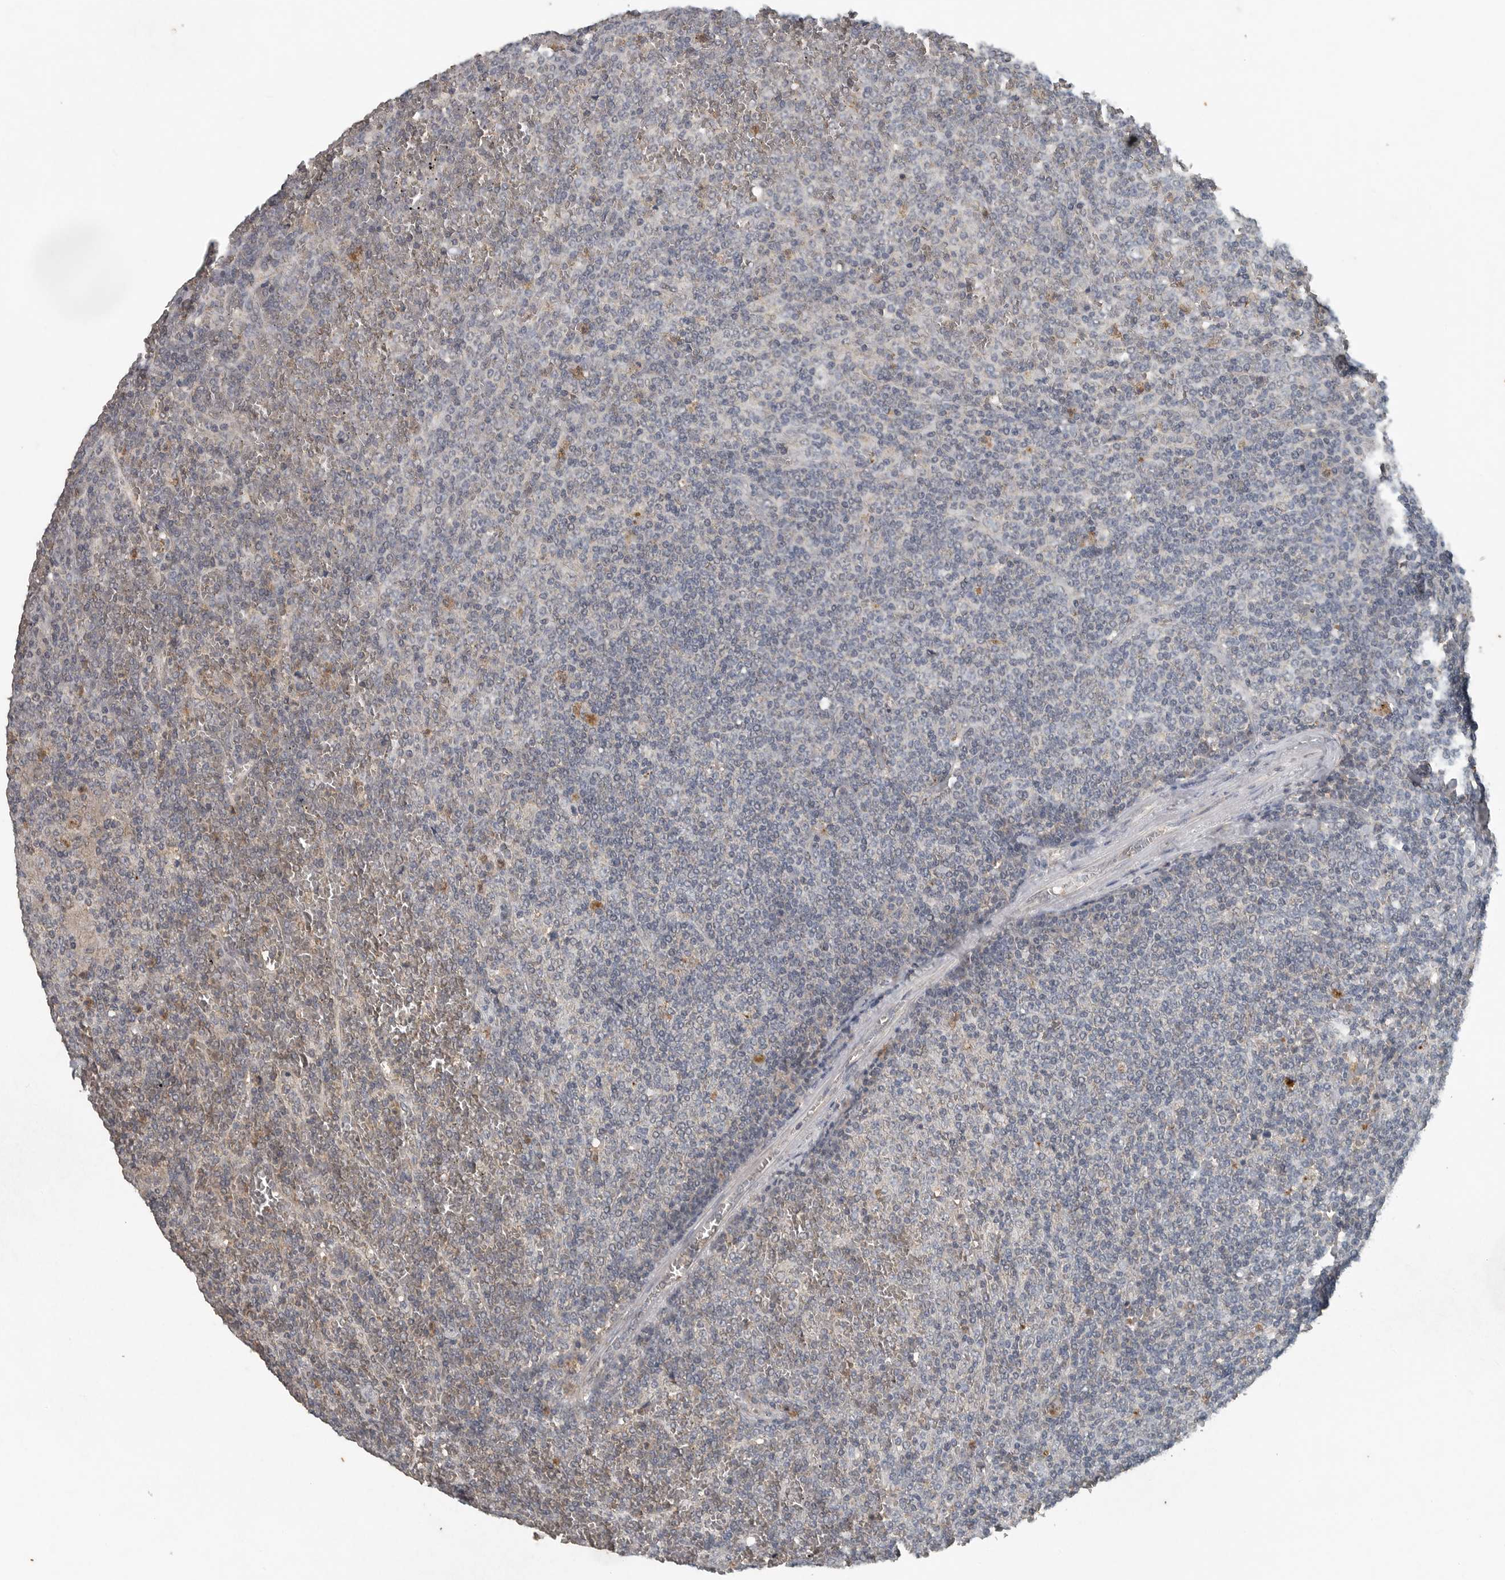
{"staining": {"intensity": "weak", "quantity": "25%-75%", "location": "cytoplasmic/membranous"}, "tissue": "lymphoma", "cell_type": "Tumor cells", "image_type": "cancer", "snomed": [{"axis": "morphology", "description": "Malignant lymphoma, non-Hodgkin's type, Low grade"}, {"axis": "topography", "description": "Spleen"}], "caption": "Immunohistochemical staining of malignant lymphoma, non-Hodgkin's type (low-grade) exhibits low levels of weak cytoplasmic/membranous protein expression in about 25%-75% of tumor cells. (DAB IHC, brown staining for protein, blue staining for nuclei).", "gene": "IL6ST", "patient": {"sex": "female", "age": 19}}